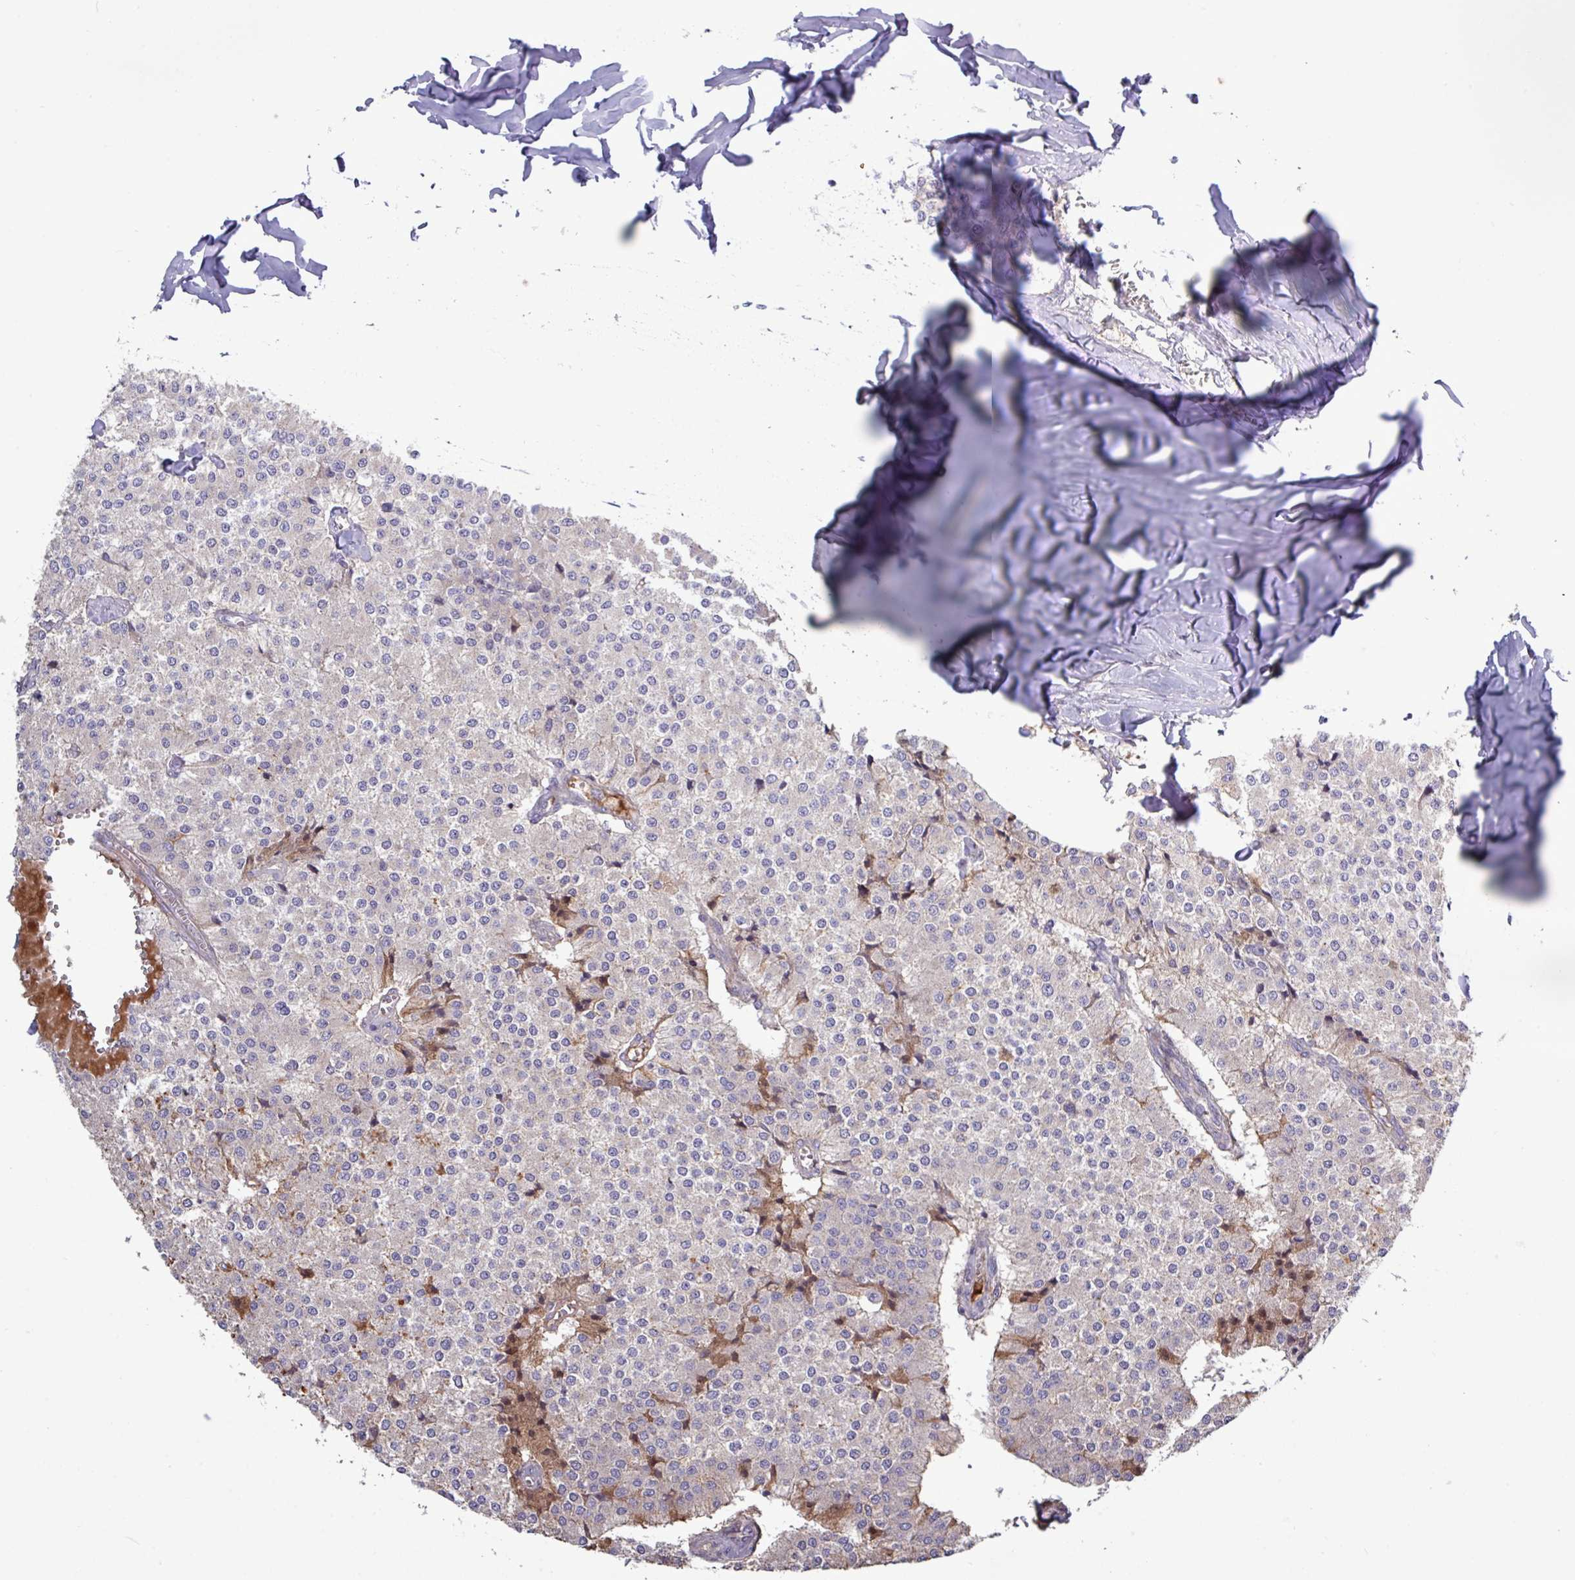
{"staining": {"intensity": "negative", "quantity": "none", "location": "none"}, "tissue": "carcinoid", "cell_type": "Tumor cells", "image_type": "cancer", "snomed": [{"axis": "morphology", "description": "Carcinoid, malignant, NOS"}, {"axis": "topography", "description": "Colon"}], "caption": "An immunohistochemistry micrograph of carcinoid is shown. There is no staining in tumor cells of carcinoid.", "gene": "TNFSF12", "patient": {"sex": "female", "age": 52}}